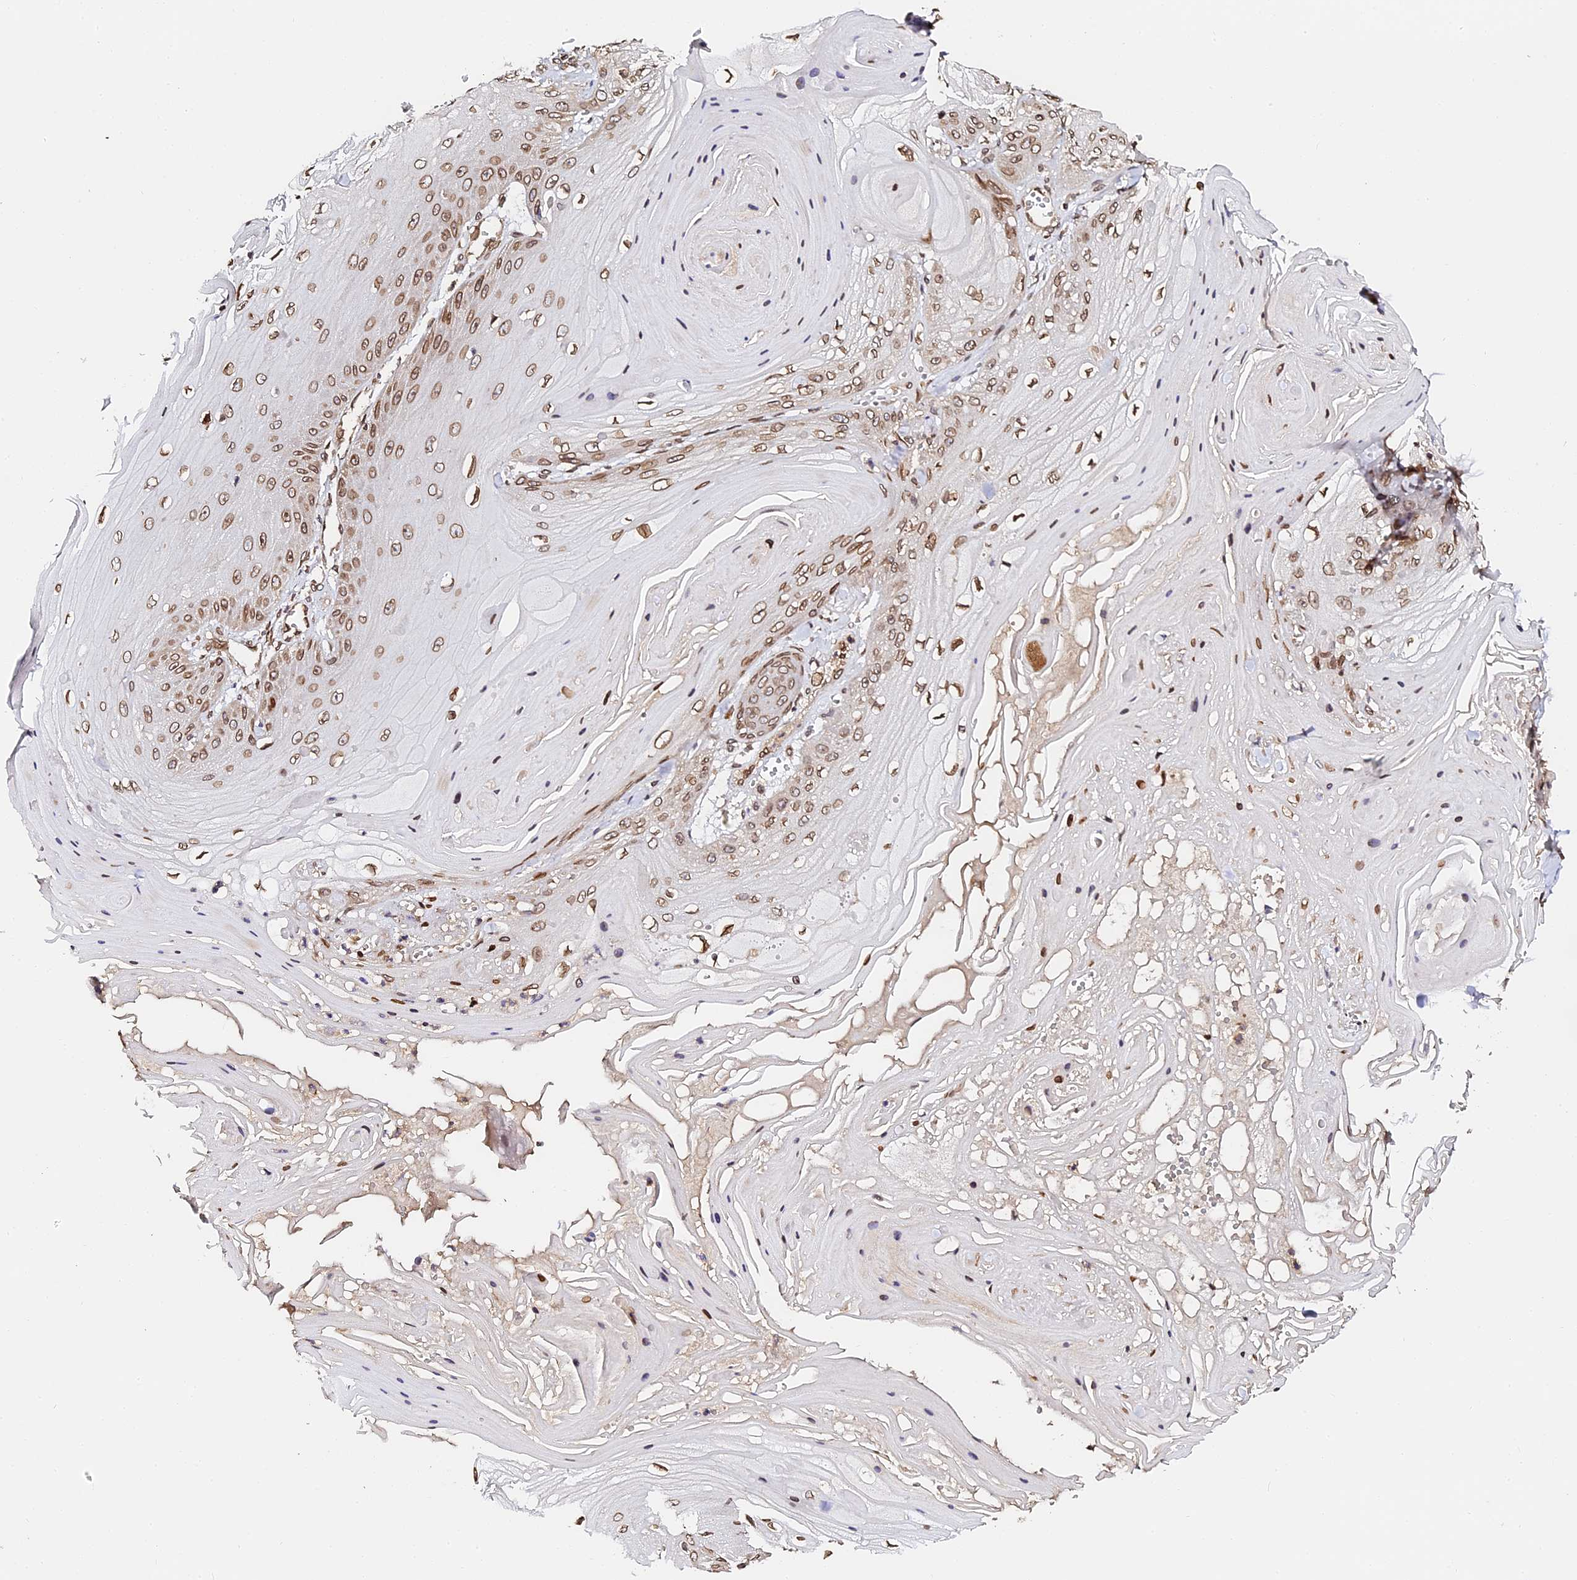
{"staining": {"intensity": "moderate", "quantity": ">75%", "location": "cytoplasmic/membranous,nuclear"}, "tissue": "skin cancer", "cell_type": "Tumor cells", "image_type": "cancer", "snomed": [{"axis": "morphology", "description": "Squamous cell carcinoma, NOS"}, {"axis": "topography", "description": "Skin"}], "caption": "Protein analysis of squamous cell carcinoma (skin) tissue shows moderate cytoplasmic/membranous and nuclear staining in approximately >75% of tumor cells.", "gene": "ANAPC5", "patient": {"sex": "male", "age": 74}}